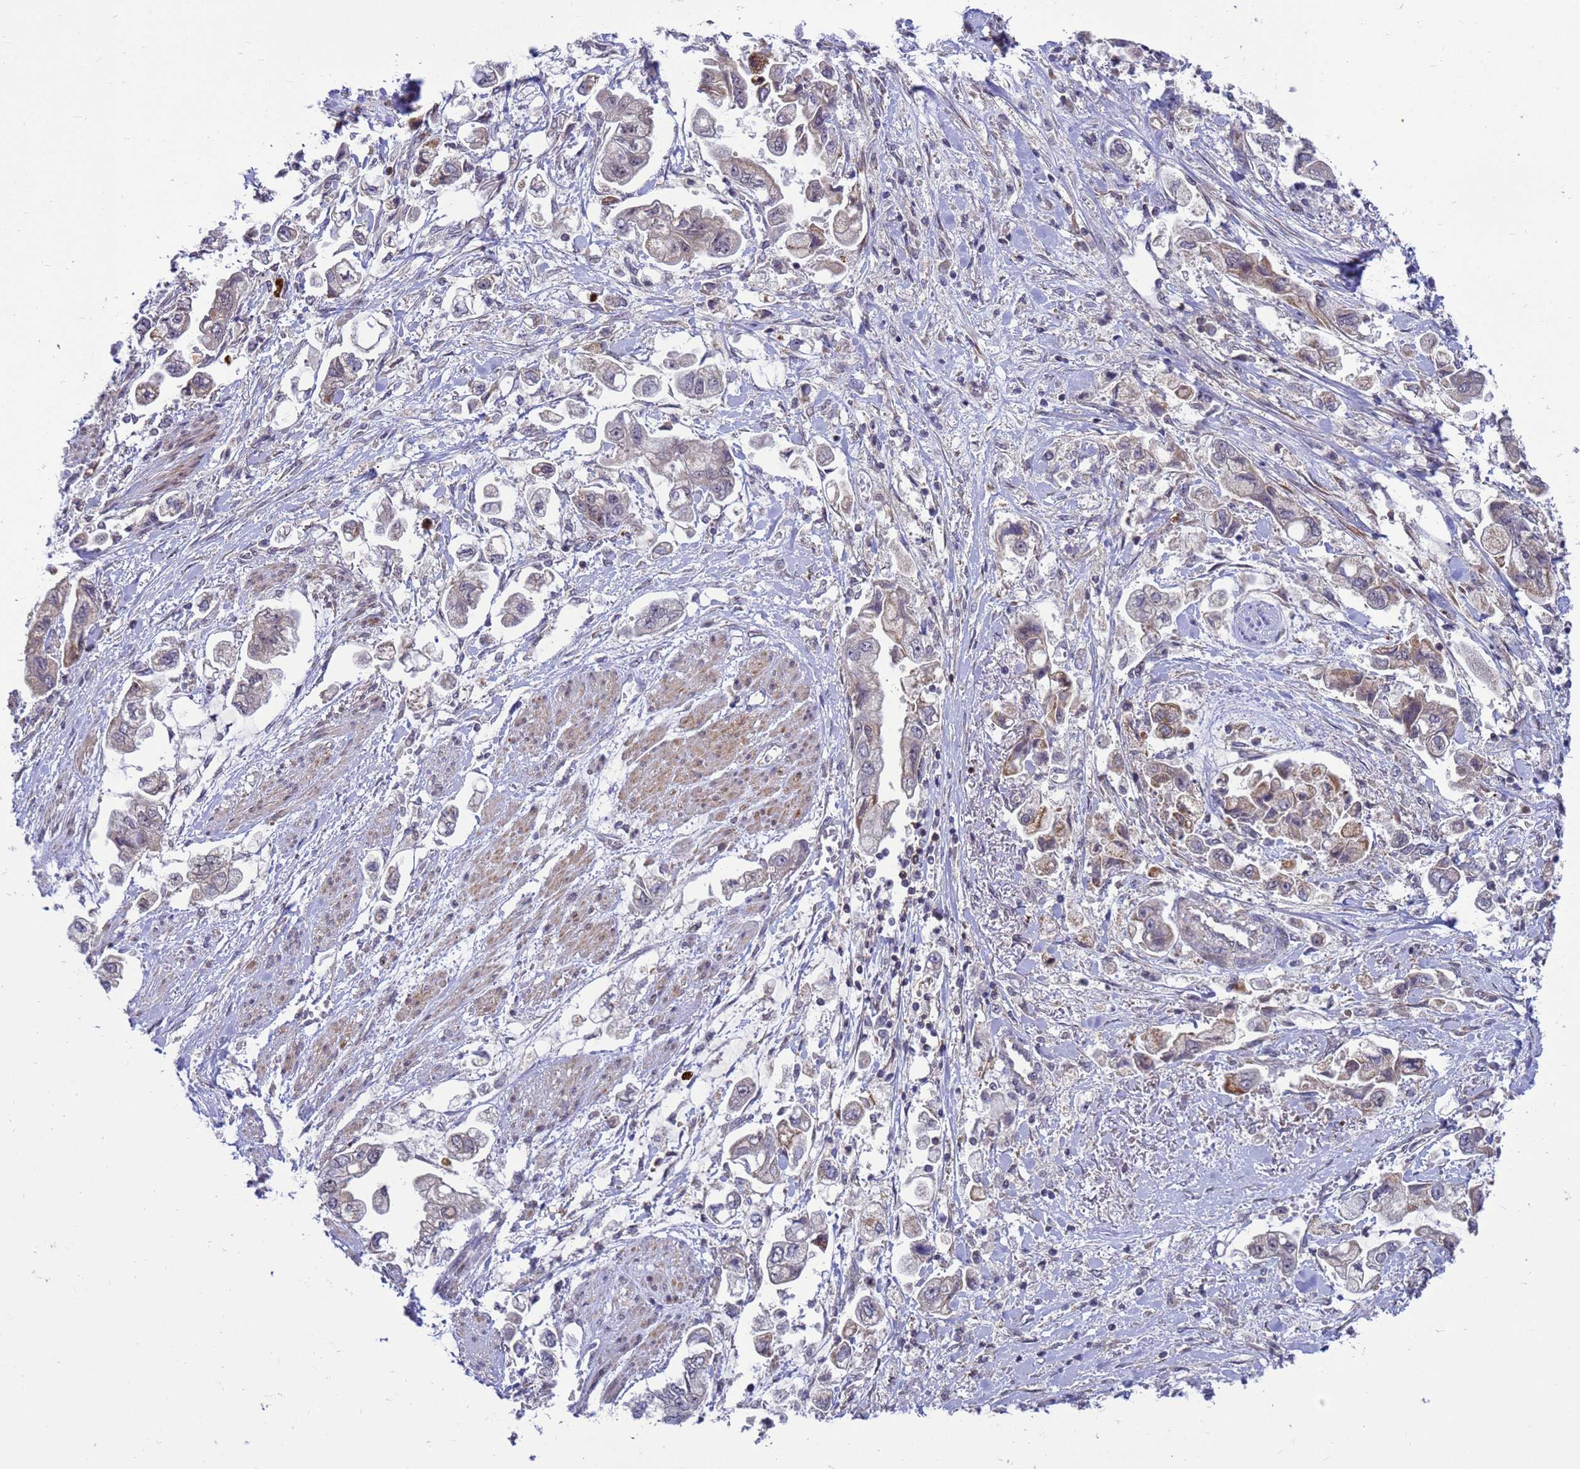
{"staining": {"intensity": "weak", "quantity": "<25%", "location": "cytoplasmic/membranous"}, "tissue": "stomach cancer", "cell_type": "Tumor cells", "image_type": "cancer", "snomed": [{"axis": "morphology", "description": "Adenocarcinoma, NOS"}, {"axis": "topography", "description": "Stomach"}], "caption": "This is an immunohistochemistry (IHC) histopathology image of stomach adenocarcinoma. There is no expression in tumor cells.", "gene": "C12orf43", "patient": {"sex": "male", "age": 62}}